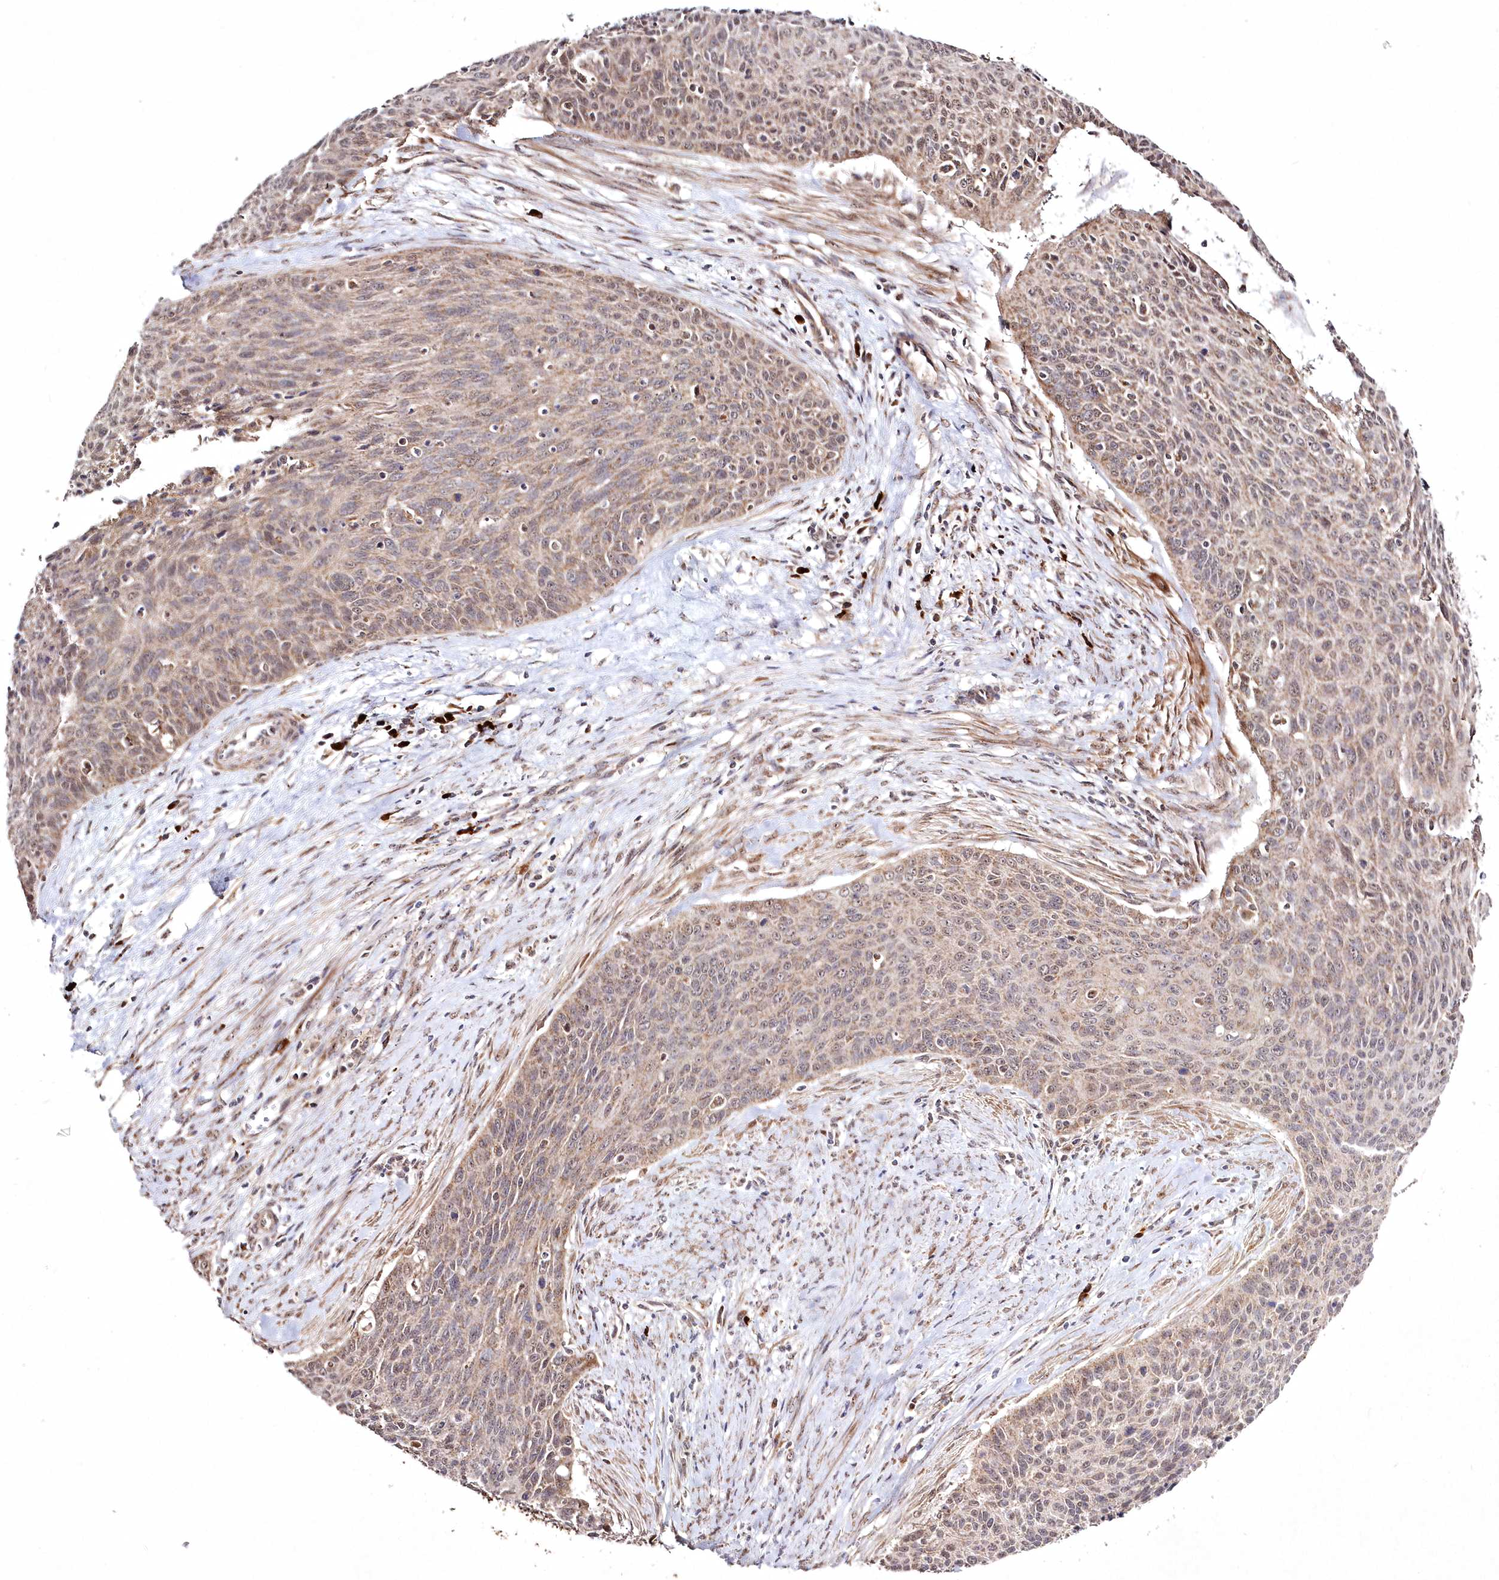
{"staining": {"intensity": "moderate", "quantity": "25%-75%", "location": "cytoplasmic/membranous"}, "tissue": "cervical cancer", "cell_type": "Tumor cells", "image_type": "cancer", "snomed": [{"axis": "morphology", "description": "Squamous cell carcinoma, NOS"}, {"axis": "topography", "description": "Cervix"}], "caption": "IHC image of neoplastic tissue: human squamous cell carcinoma (cervical) stained using immunohistochemistry (IHC) shows medium levels of moderate protein expression localized specifically in the cytoplasmic/membranous of tumor cells, appearing as a cytoplasmic/membranous brown color.", "gene": "PEX13", "patient": {"sex": "female", "age": 55}}